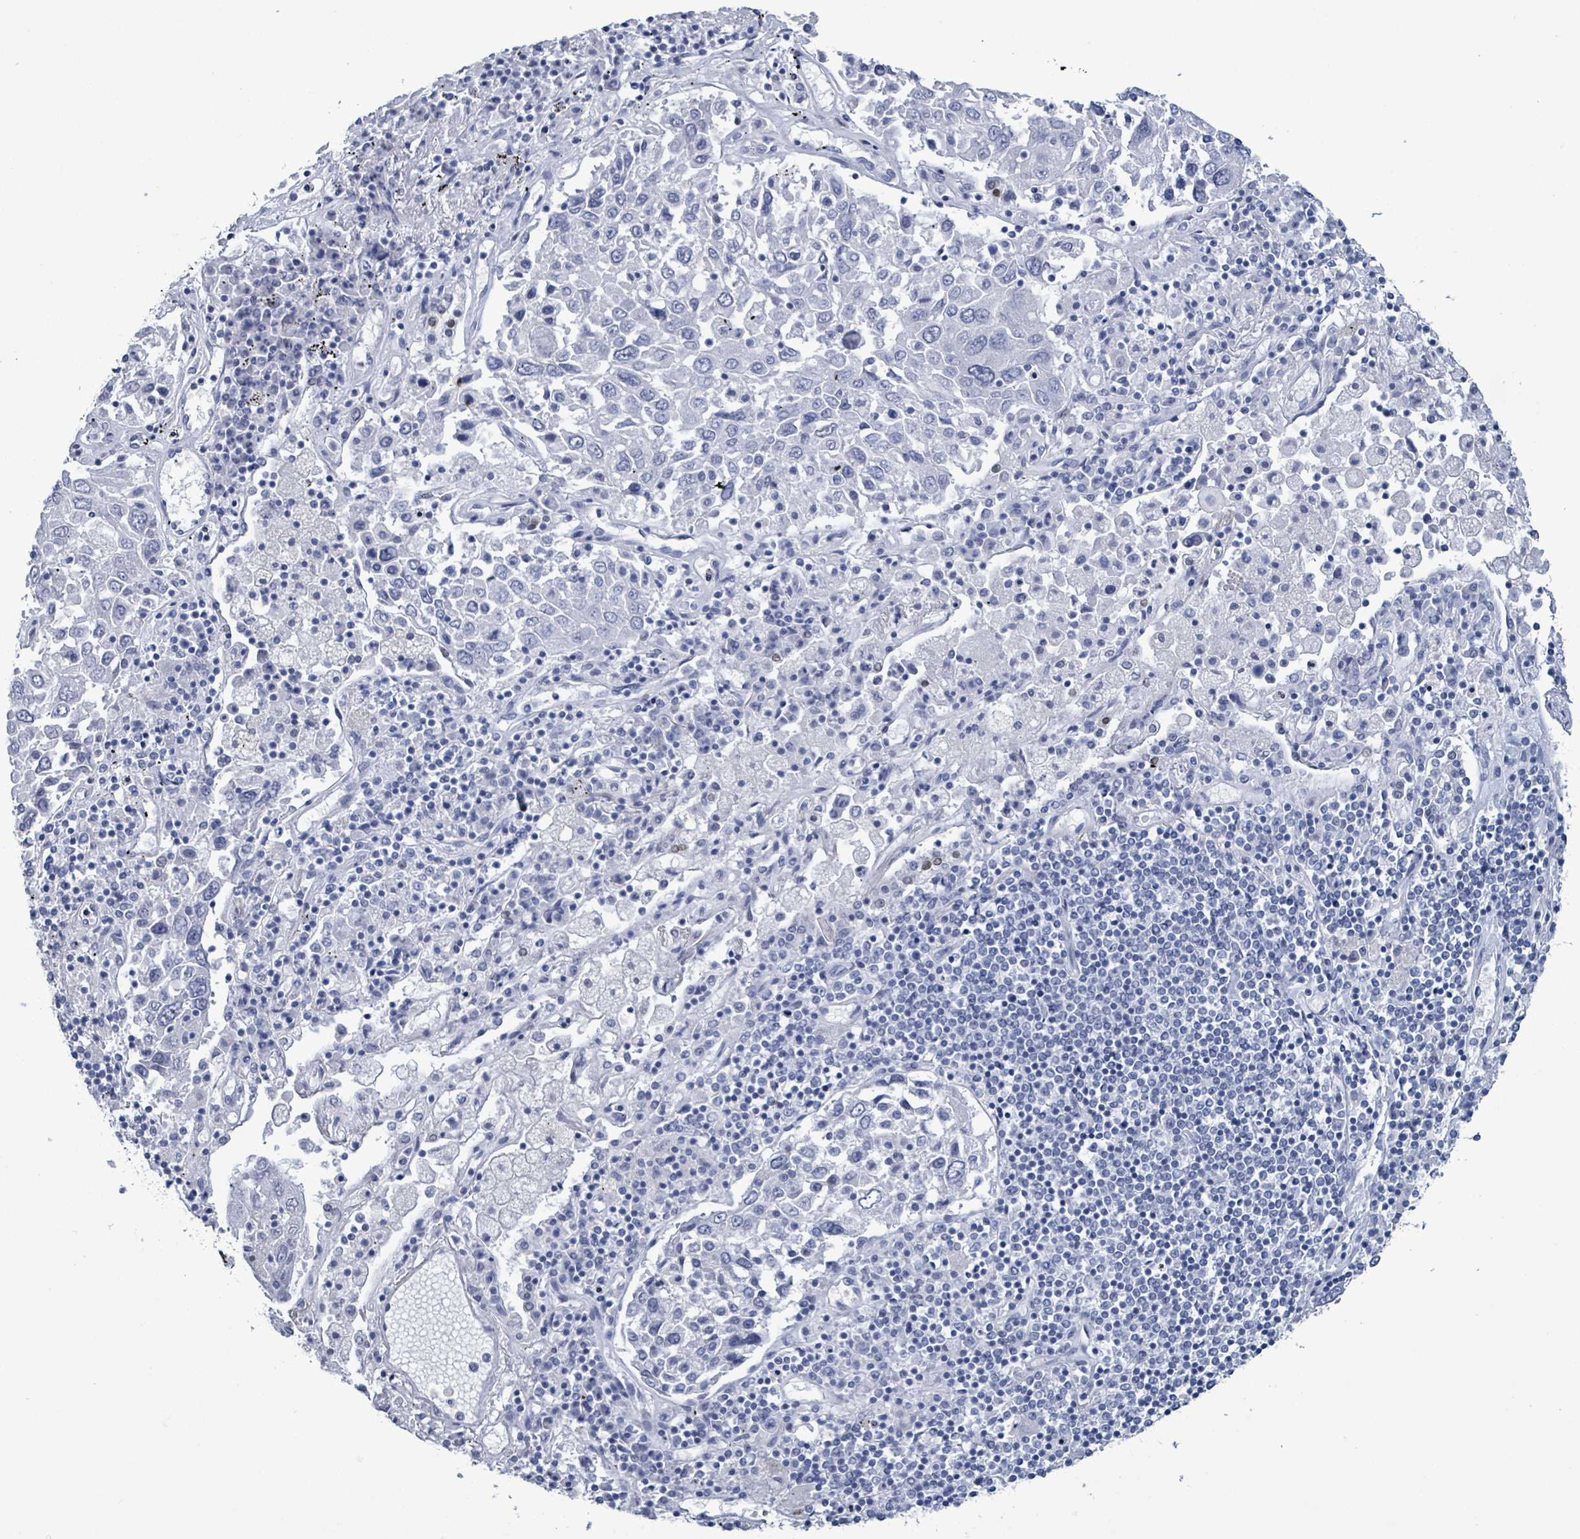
{"staining": {"intensity": "negative", "quantity": "none", "location": "none"}, "tissue": "lung cancer", "cell_type": "Tumor cells", "image_type": "cancer", "snomed": [{"axis": "morphology", "description": "Squamous cell carcinoma, NOS"}, {"axis": "topography", "description": "Lung"}], "caption": "The histopathology image displays no significant expression in tumor cells of squamous cell carcinoma (lung).", "gene": "NKX2-1", "patient": {"sex": "male", "age": 65}}